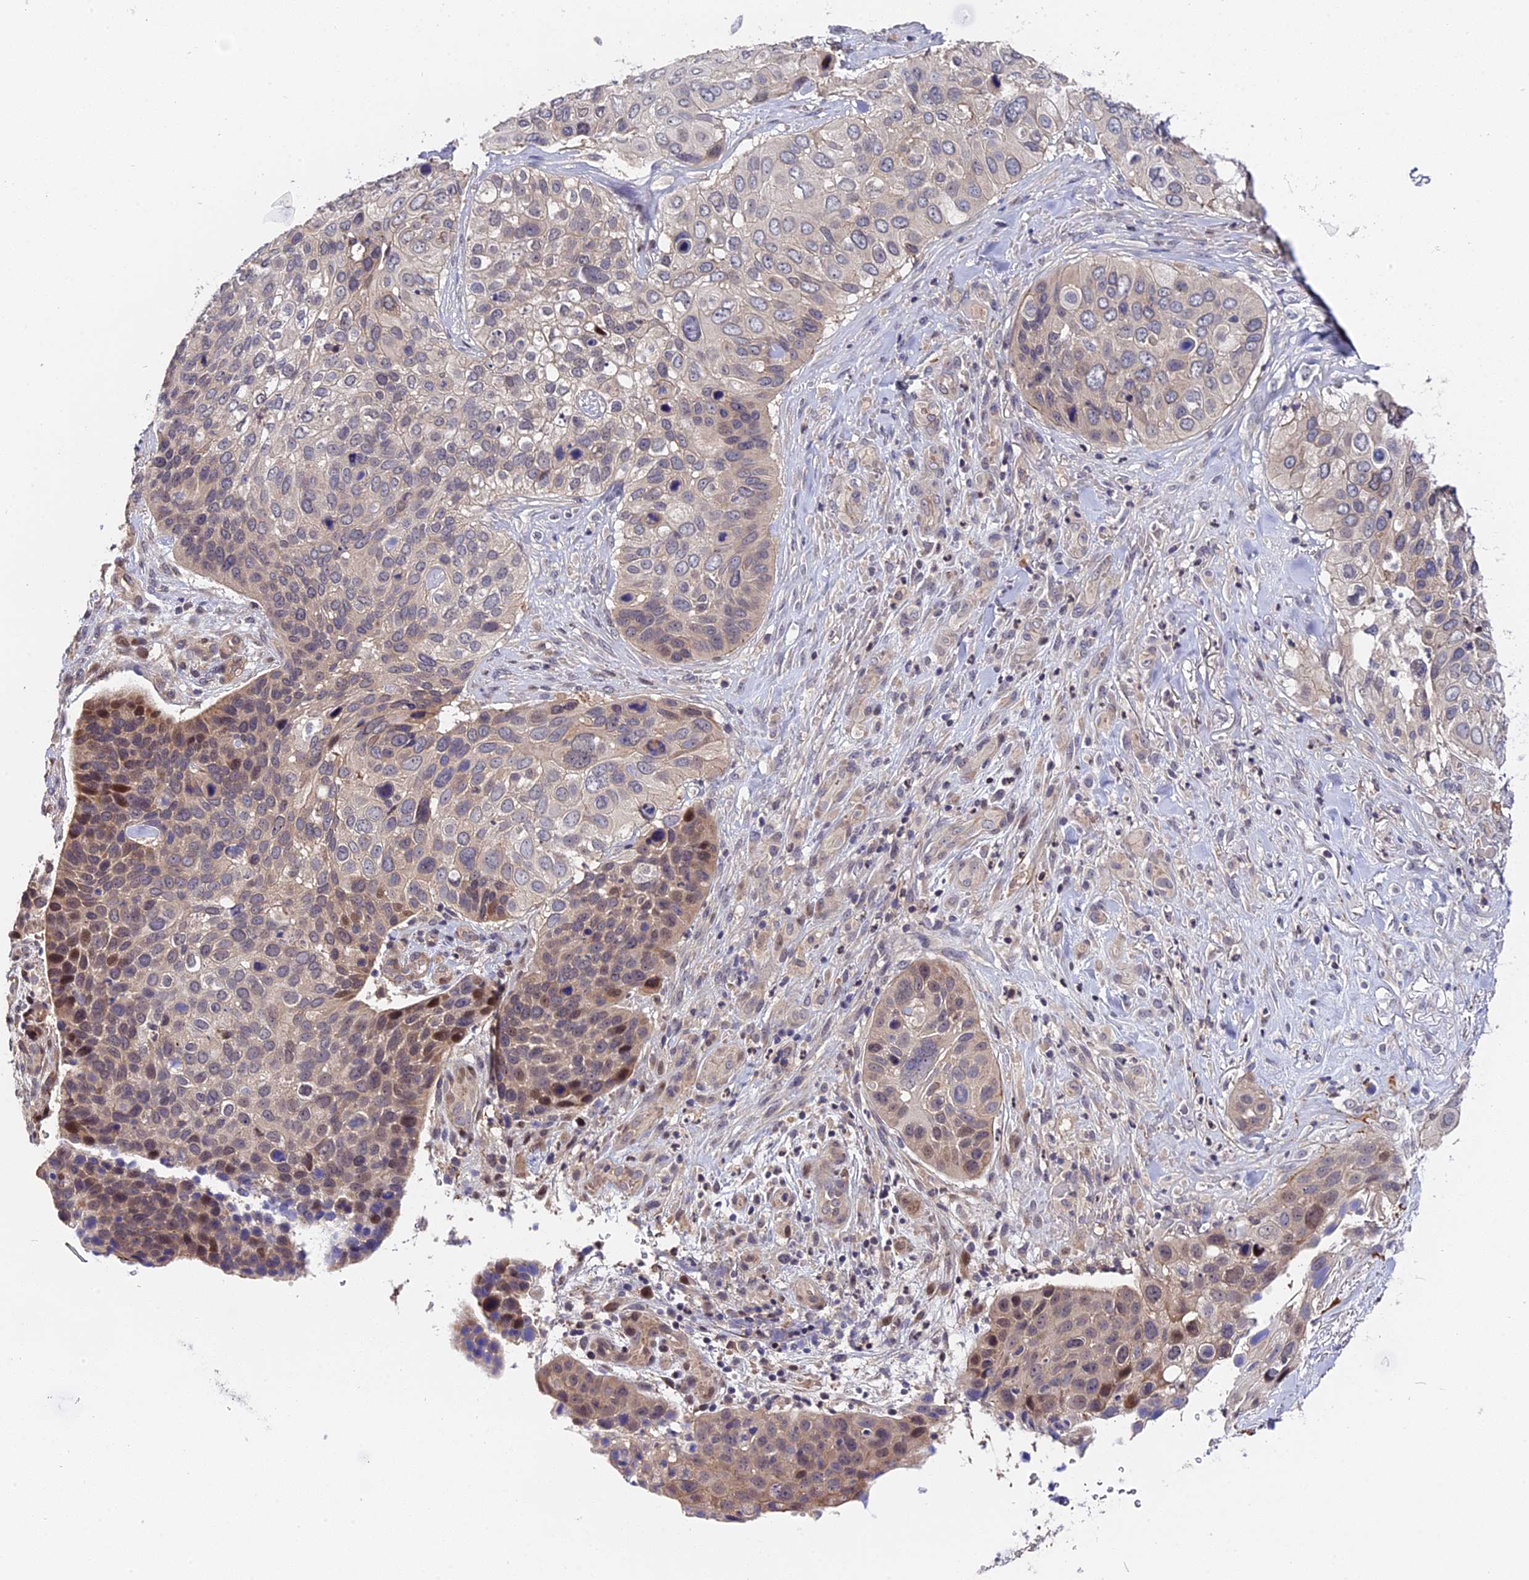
{"staining": {"intensity": "moderate", "quantity": "<25%", "location": "nuclear"}, "tissue": "skin cancer", "cell_type": "Tumor cells", "image_type": "cancer", "snomed": [{"axis": "morphology", "description": "Basal cell carcinoma"}, {"axis": "topography", "description": "Skin"}], "caption": "This histopathology image shows skin cancer (basal cell carcinoma) stained with immunohistochemistry (IHC) to label a protein in brown. The nuclear of tumor cells show moderate positivity for the protein. Nuclei are counter-stained blue.", "gene": "TRMT1", "patient": {"sex": "female", "age": 74}}